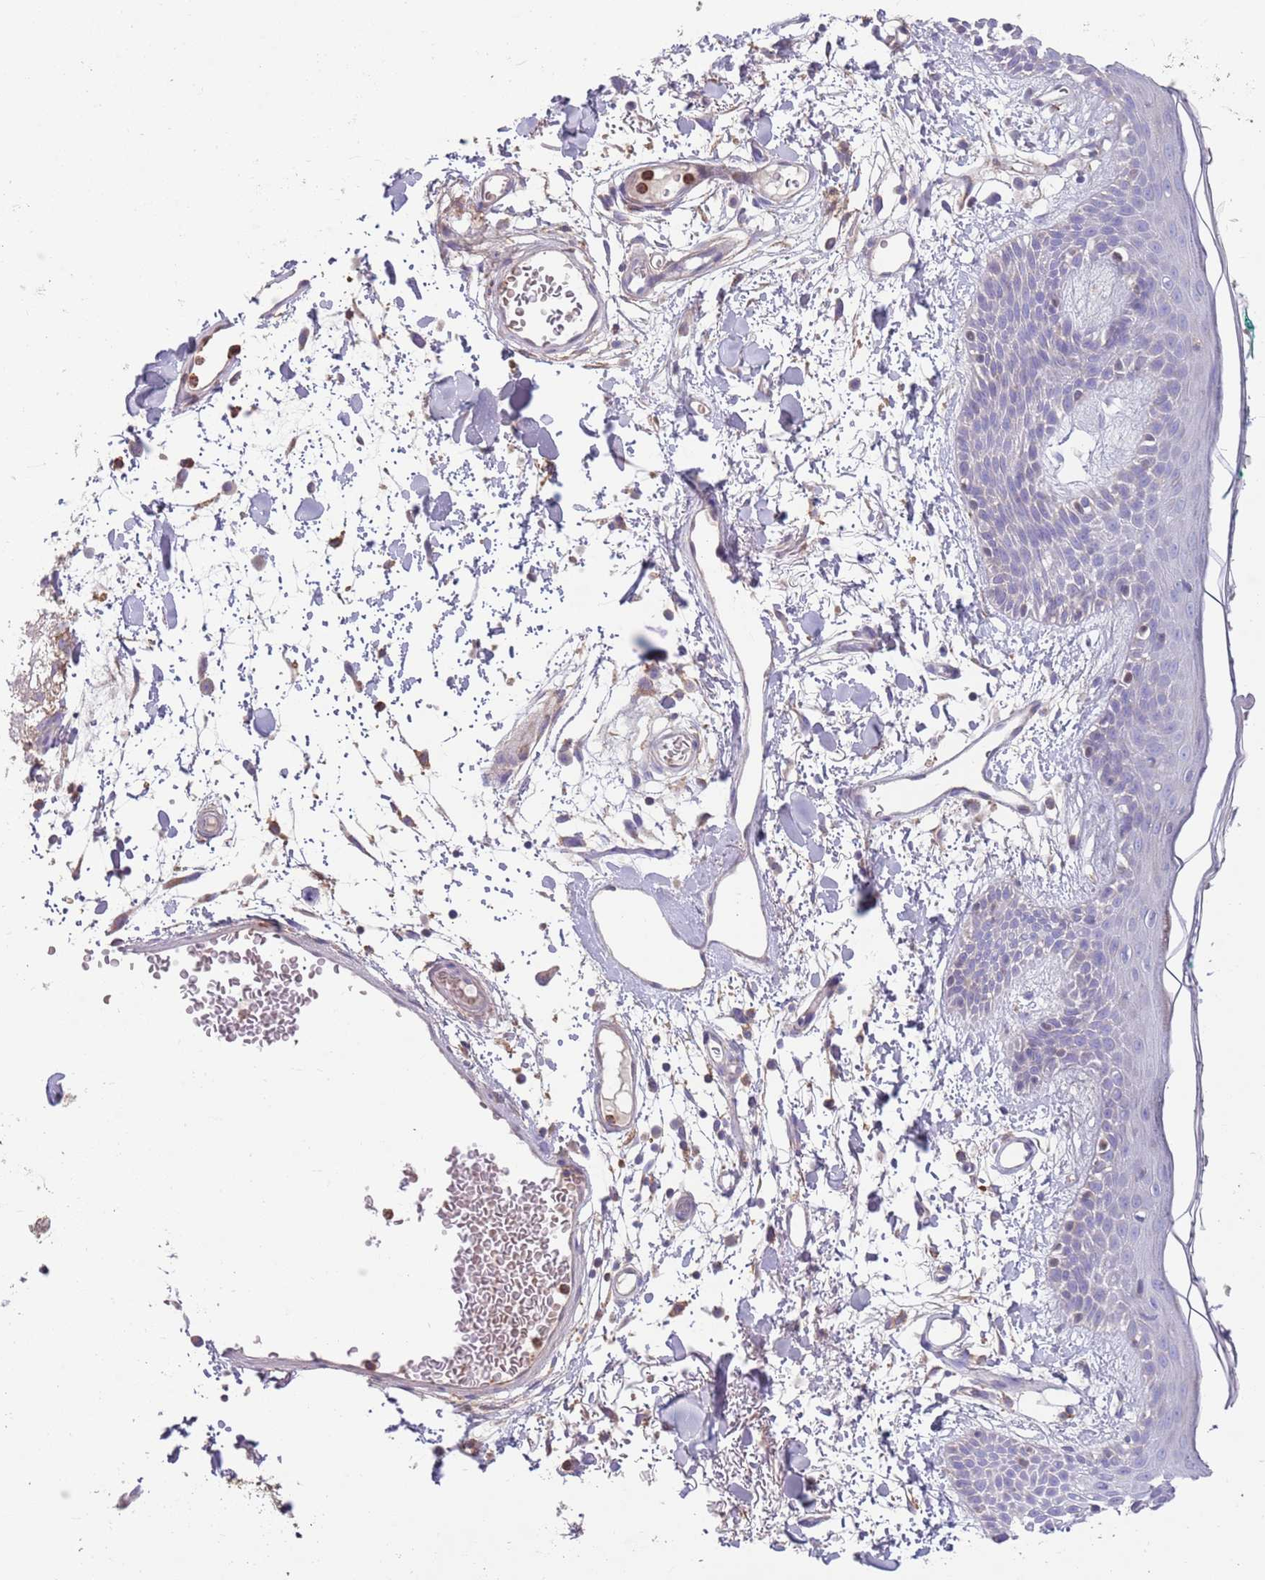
{"staining": {"intensity": "moderate", "quantity": "<25%", "location": "cytoplasmic/membranous"}, "tissue": "skin", "cell_type": "Fibroblasts", "image_type": "normal", "snomed": [{"axis": "morphology", "description": "Normal tissue, NOS"}, {"axis": "topography", "description": "Skin"}], "caption": "Unremarkable skin displays moderate cytoplasmic/membranous positivity in approximately <25% of fibroblasts, visualized by immunohistochemistry.", "gene": "DDT", "patient": {"sex": "male", "age": 79}}